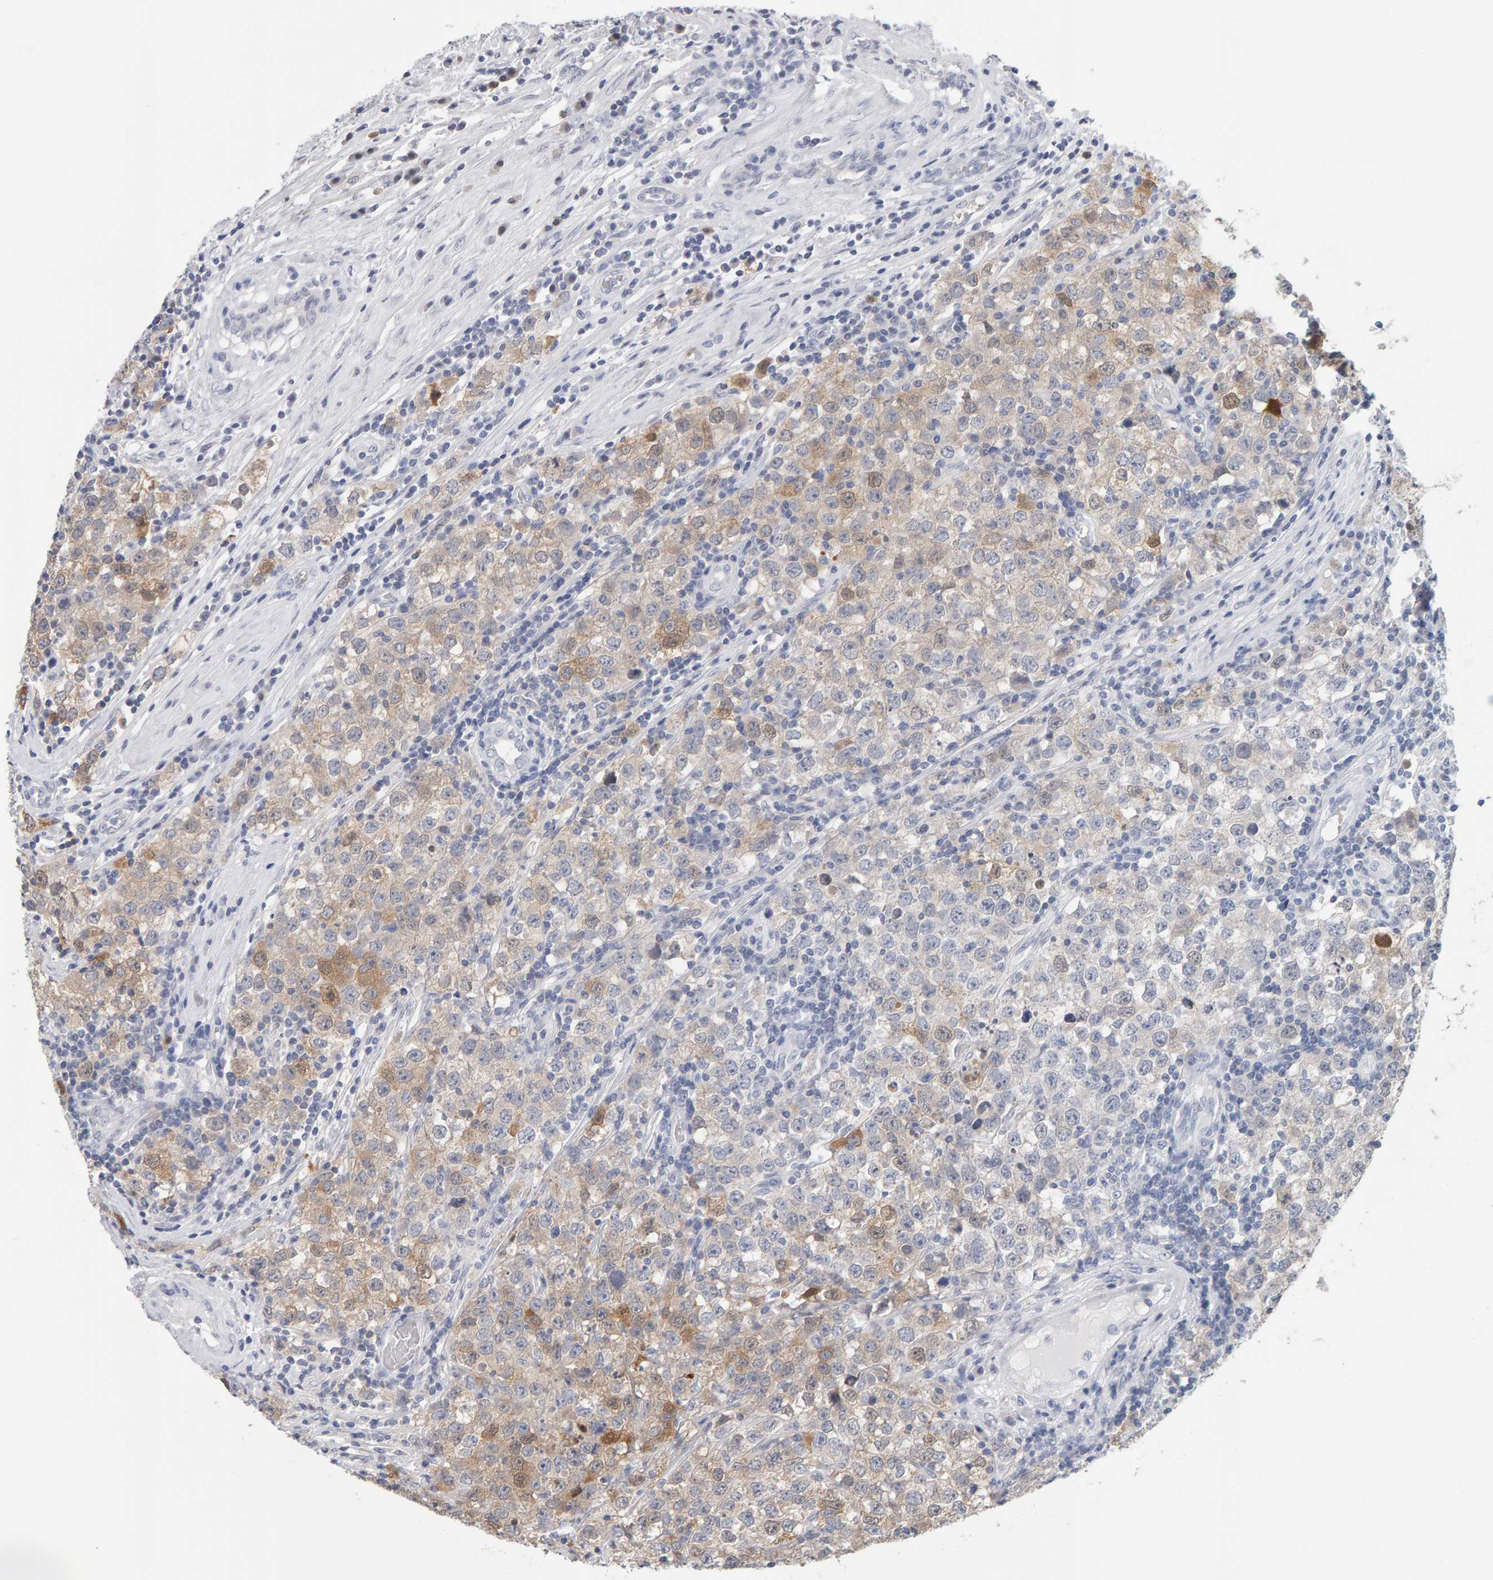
{"staining": {"intensity": "moderate", "quantity": "25%-75%", "location": "cytoplasmic/membranous"}, "tissue": "testis cancer", "cell_type": "Tumor cells", "image_type": "cancer", "snomed": [{"axis": "morphology", "description": "Seminoma, NOS"}, {"axis": "morphology", "description": "Carcinoma, Embryonal, NOS"}, {"axis": "topography", "description": "Testis"}], "caption": "Testis cancer (seminoma) stained with a protein marker reveals moderate staining in tumor cells.", "gene": "CTH", "patient": {"sex": "male", "age": 28}}